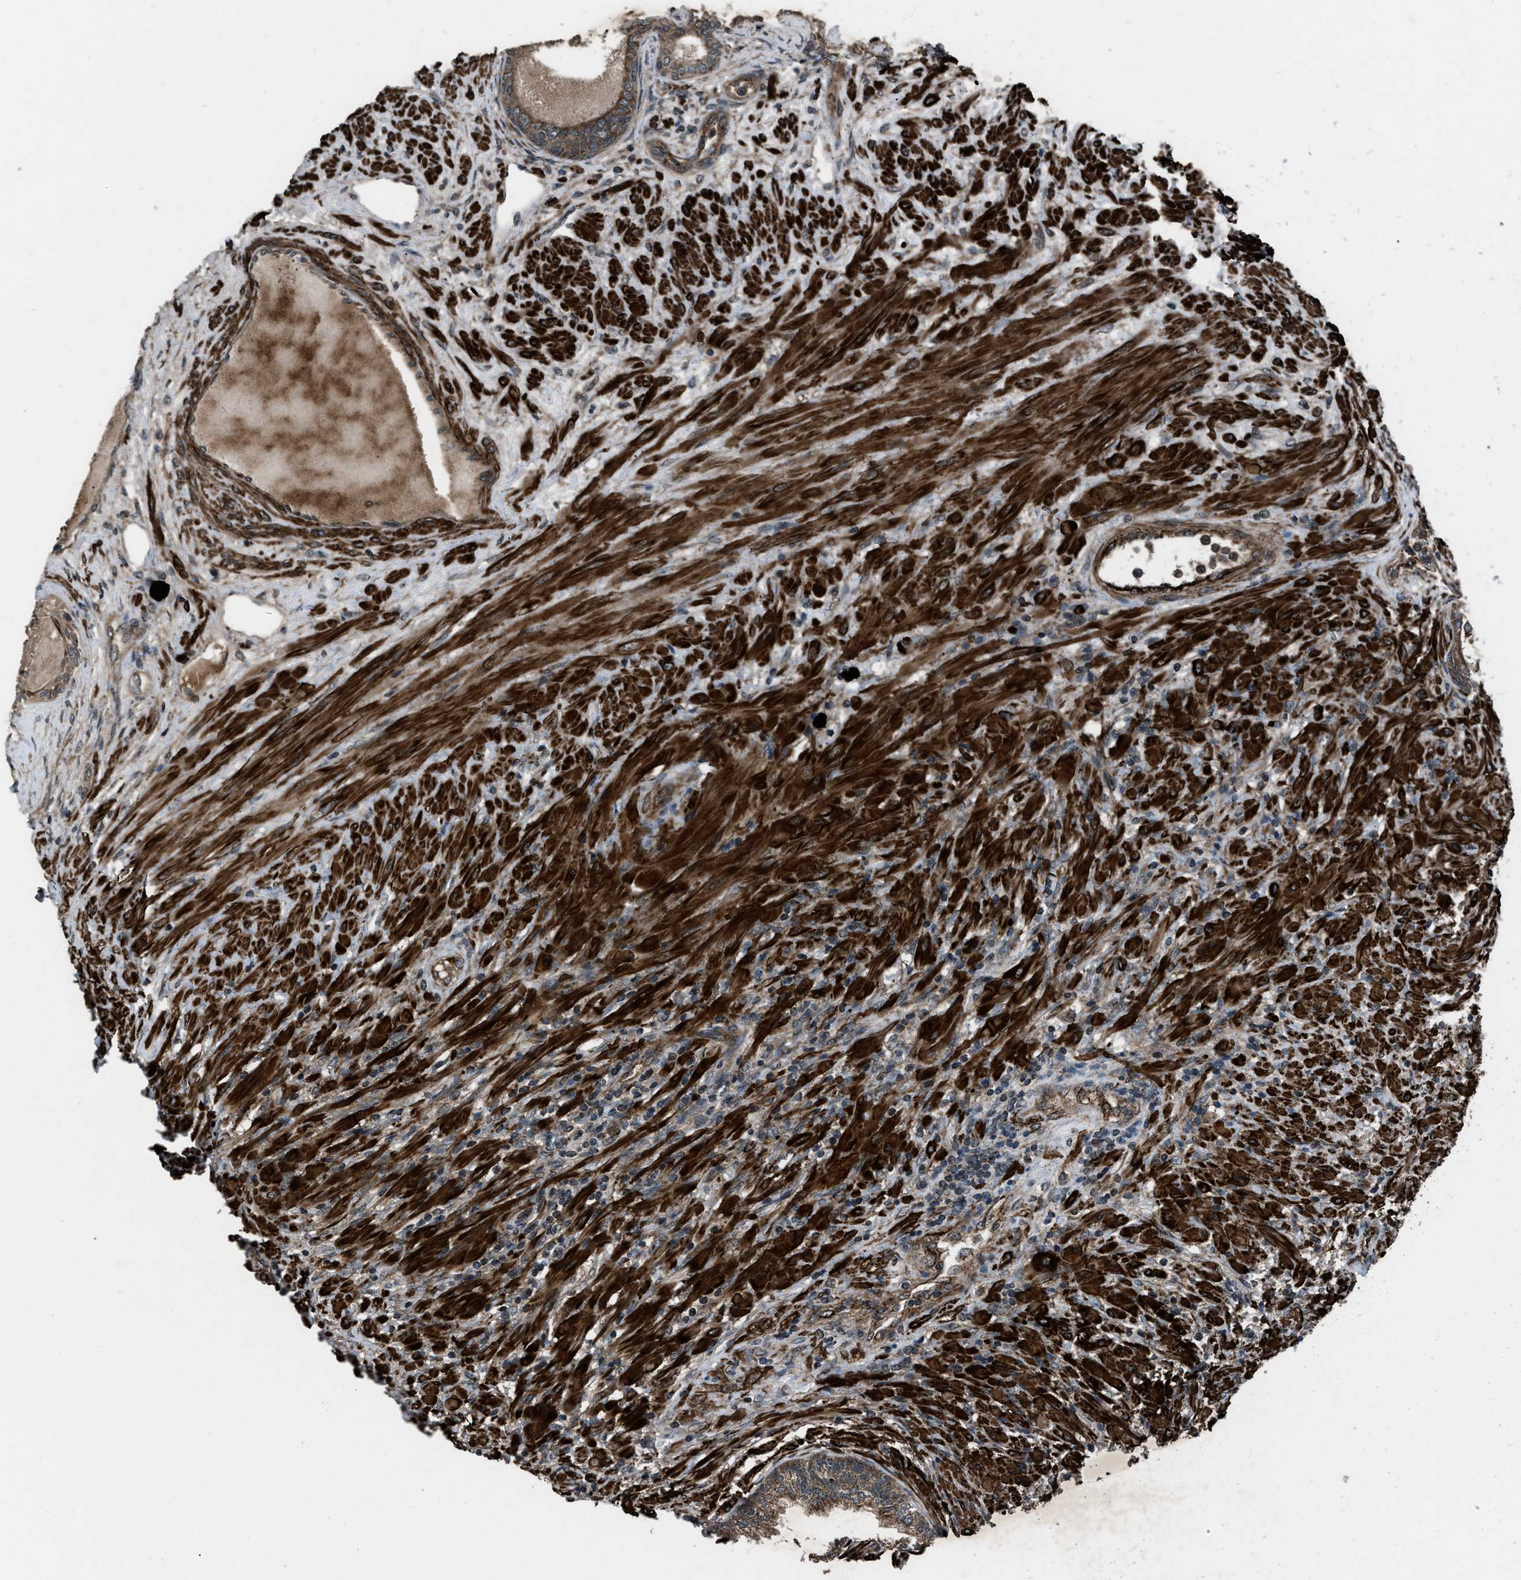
{"staining": {"intensity": "strong", "quantity": ">75%", "location": "cytoplasmic/membranous"}, "tissue": "prostate", "cell_type": "Glandular cells", "image_type": "normal", "snomed": [{"axis": "morphology", "description": "Normal tissue, NOS"}, {"axis": "topography", "description": "Prostate"}], "caption": "Strong cytoplasmic/membranous staining is appreciated in about >75% of glandular cells in unremarkable prostate.", "gene": "IRAK4", "patient": {"sex": "male", "age": 76}}